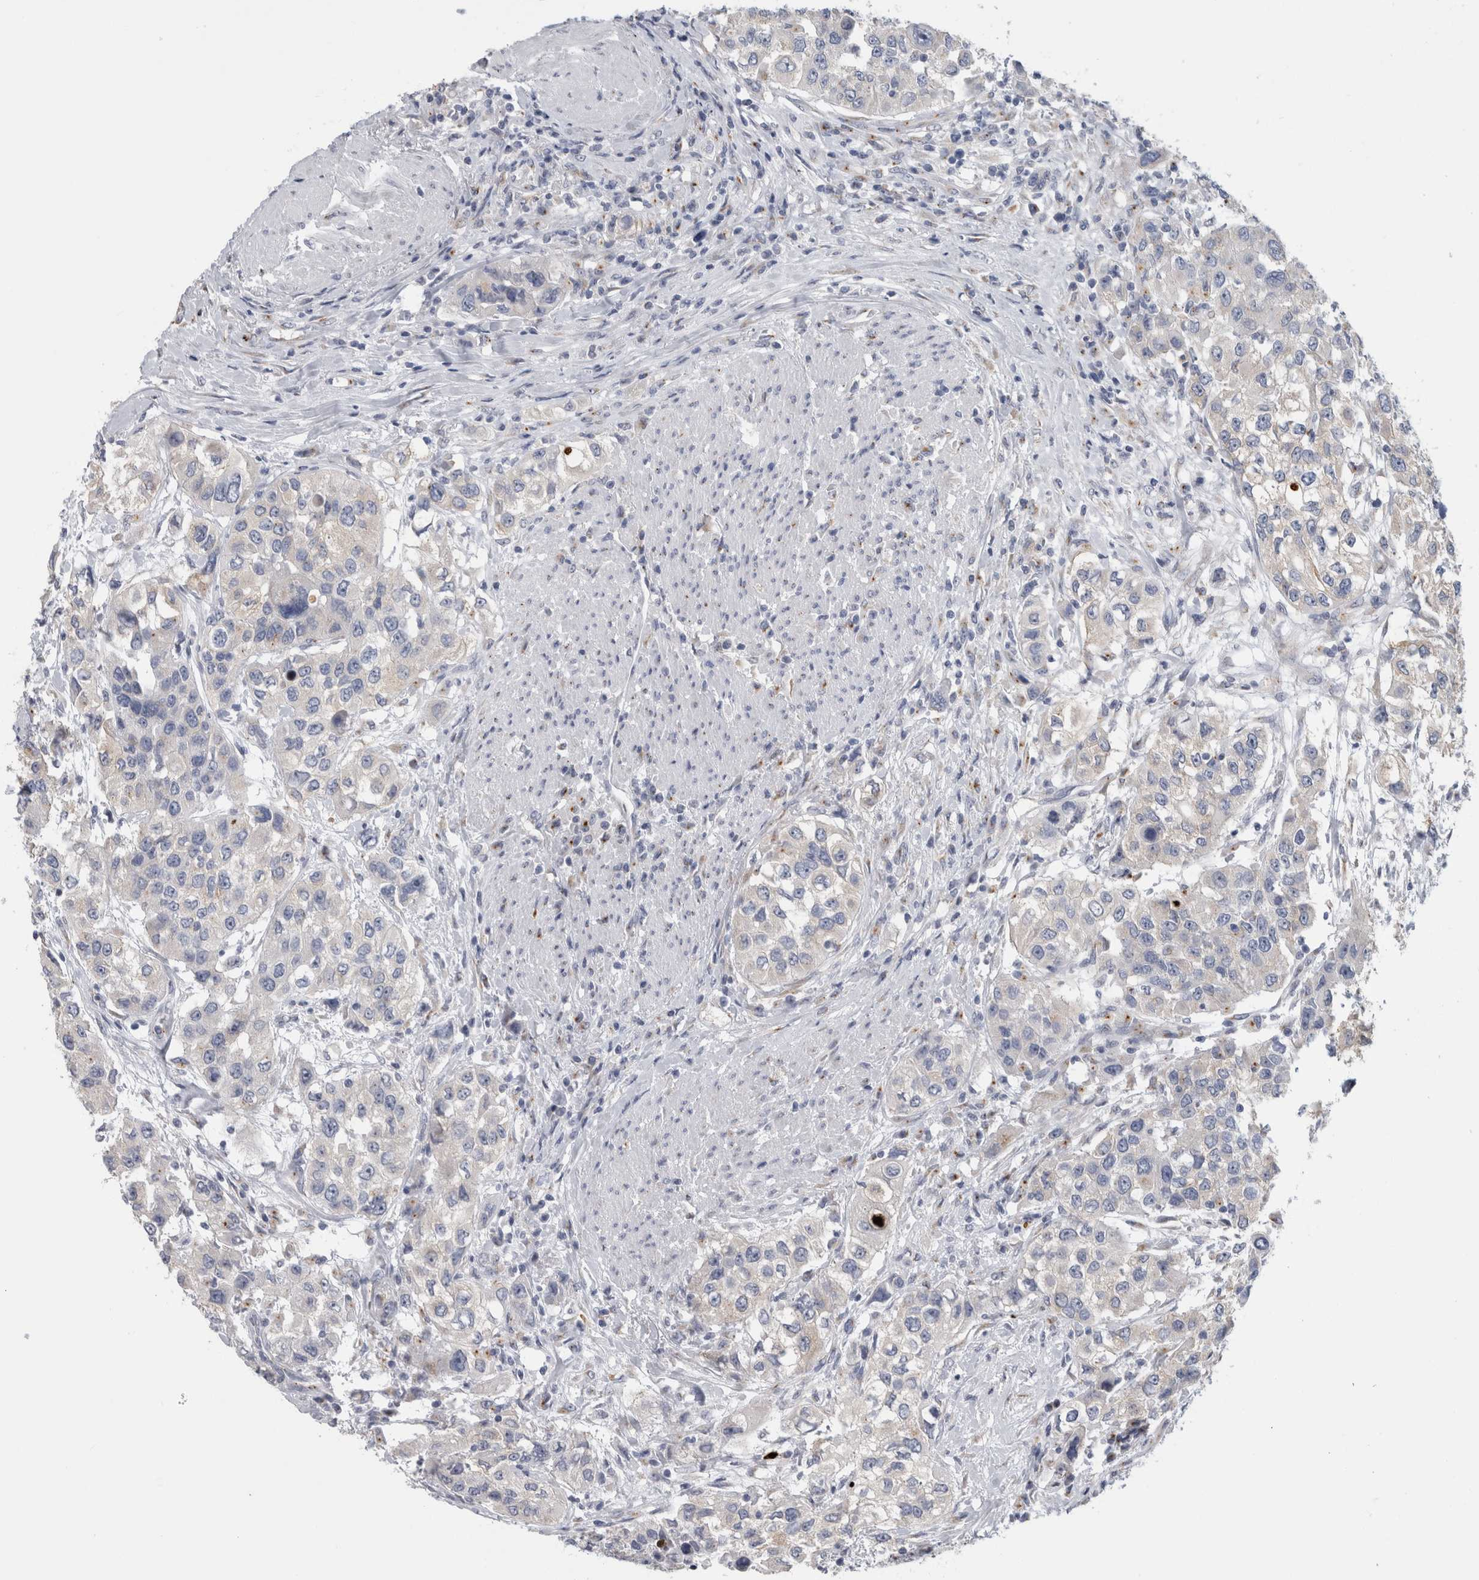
{"staining": {"intensity": "negative", "quantity": "none", "location": "none"}, "tissue": "urothelial cancer", "cell_type": "Tumor cells", "image_type": "cancer", "snomed": [{"axis": "morphology", "description": "Urothelial carcinoma, High grade"}, {"axis": "topography", "description": "Urinary bladder"}], "caption": "Micrograph shows no significant protein staining in tumor cells of high-grade urothelial carcinoma.", "gene": "AKAP9", "patient": {"sex": "female", "age": 80}}